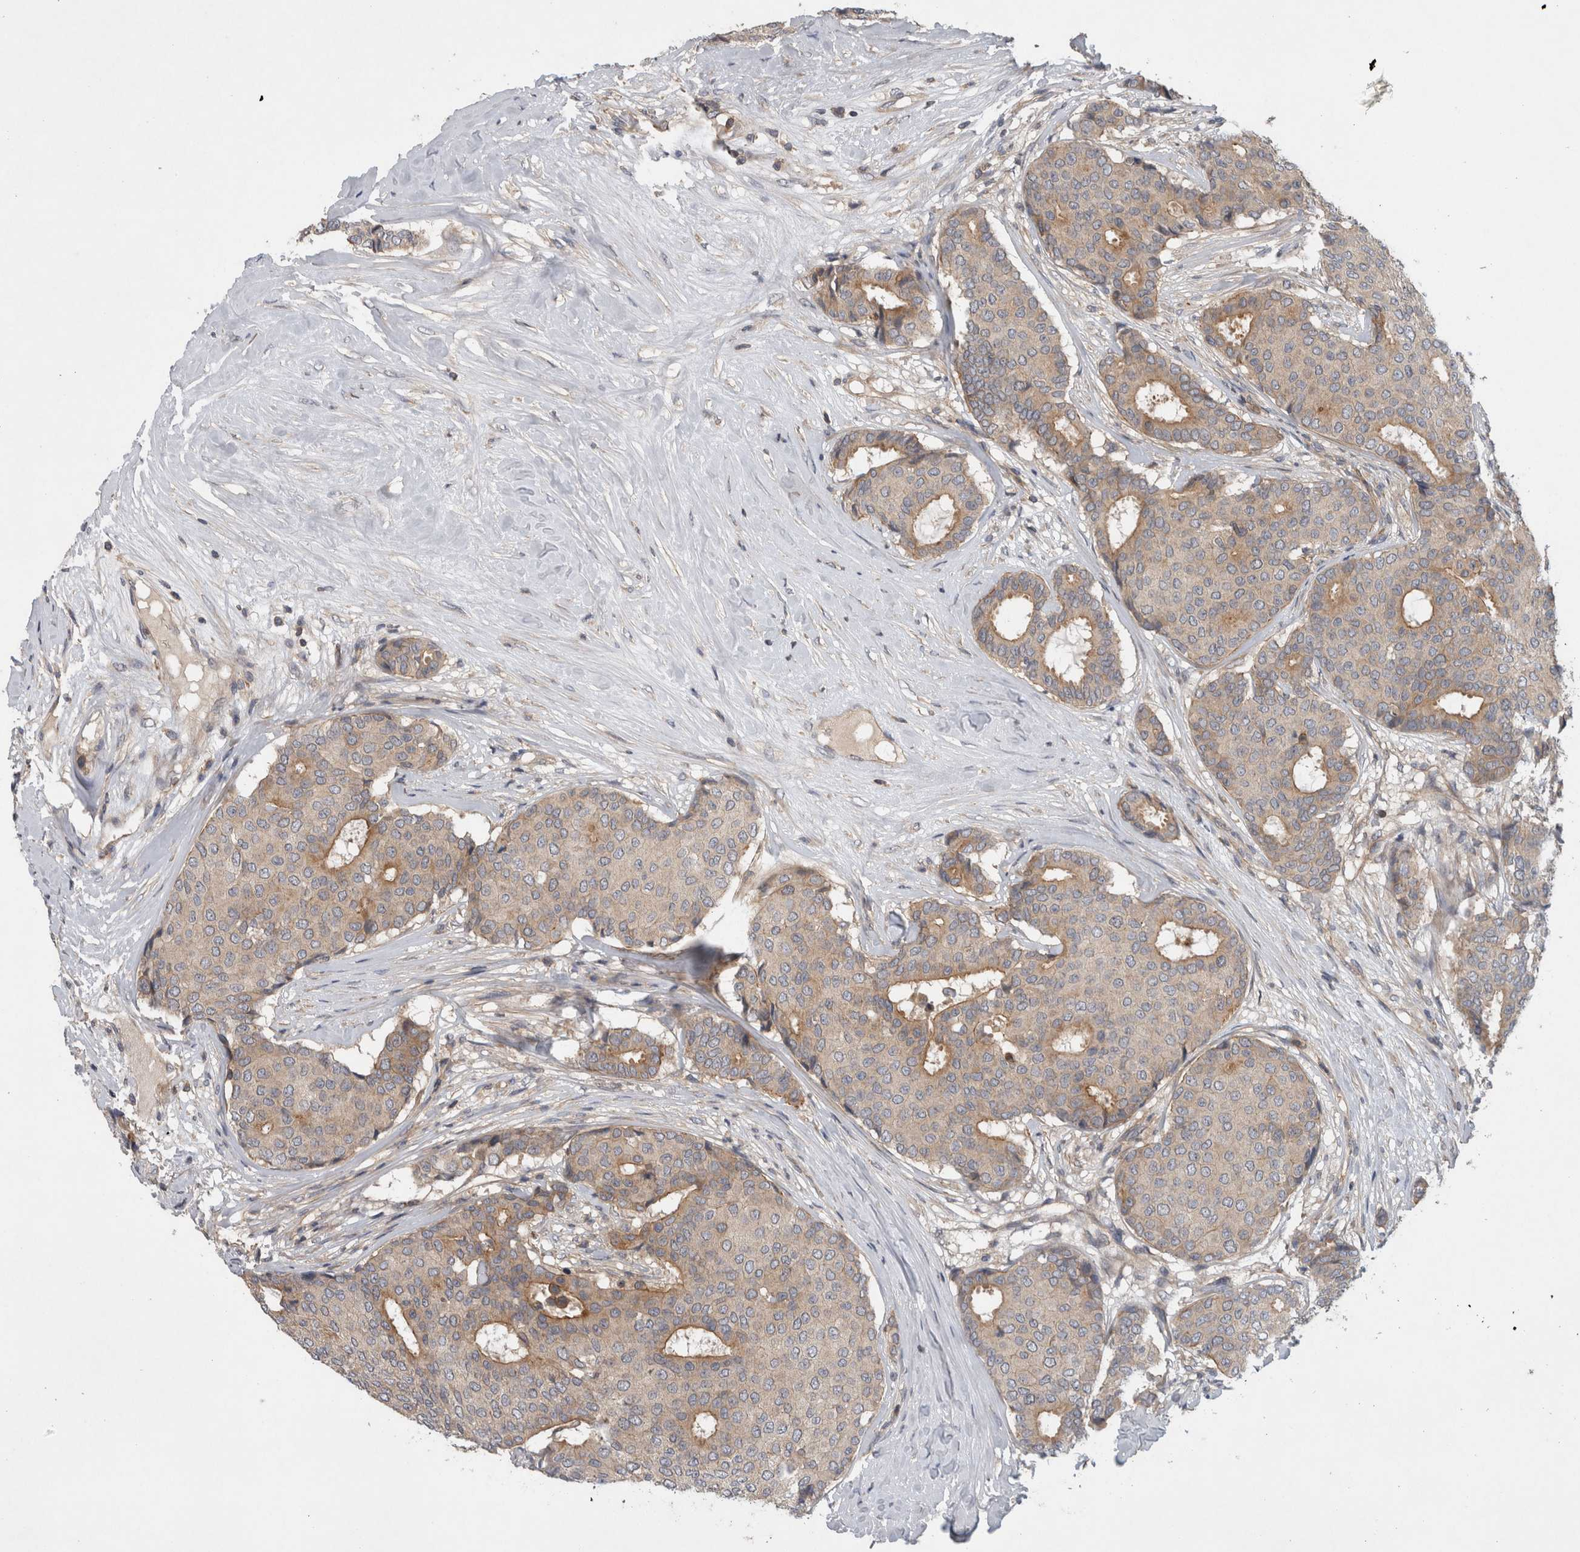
{"staining": {"intensity": "moderate", "quantity": "<25%", "location": "cytoplasmic/membranous"}, "tissue": "breast cancer", "cell_type": "Tumor cells", "image_type": "cancer", "snomed": [{"axis": "morphology", "description": "Duct carcinoma"}, {"axis": "topography", "description": "Breast"}], "caption": "Approximately <25% of tumor cells in human breast cancer demonstrate moderate cytoplasmic/membranous protein expression as visualized by brown immunohistochemical staining.", "gene": "SCARA5", "patient": {"sex": "female", "age": 75}}